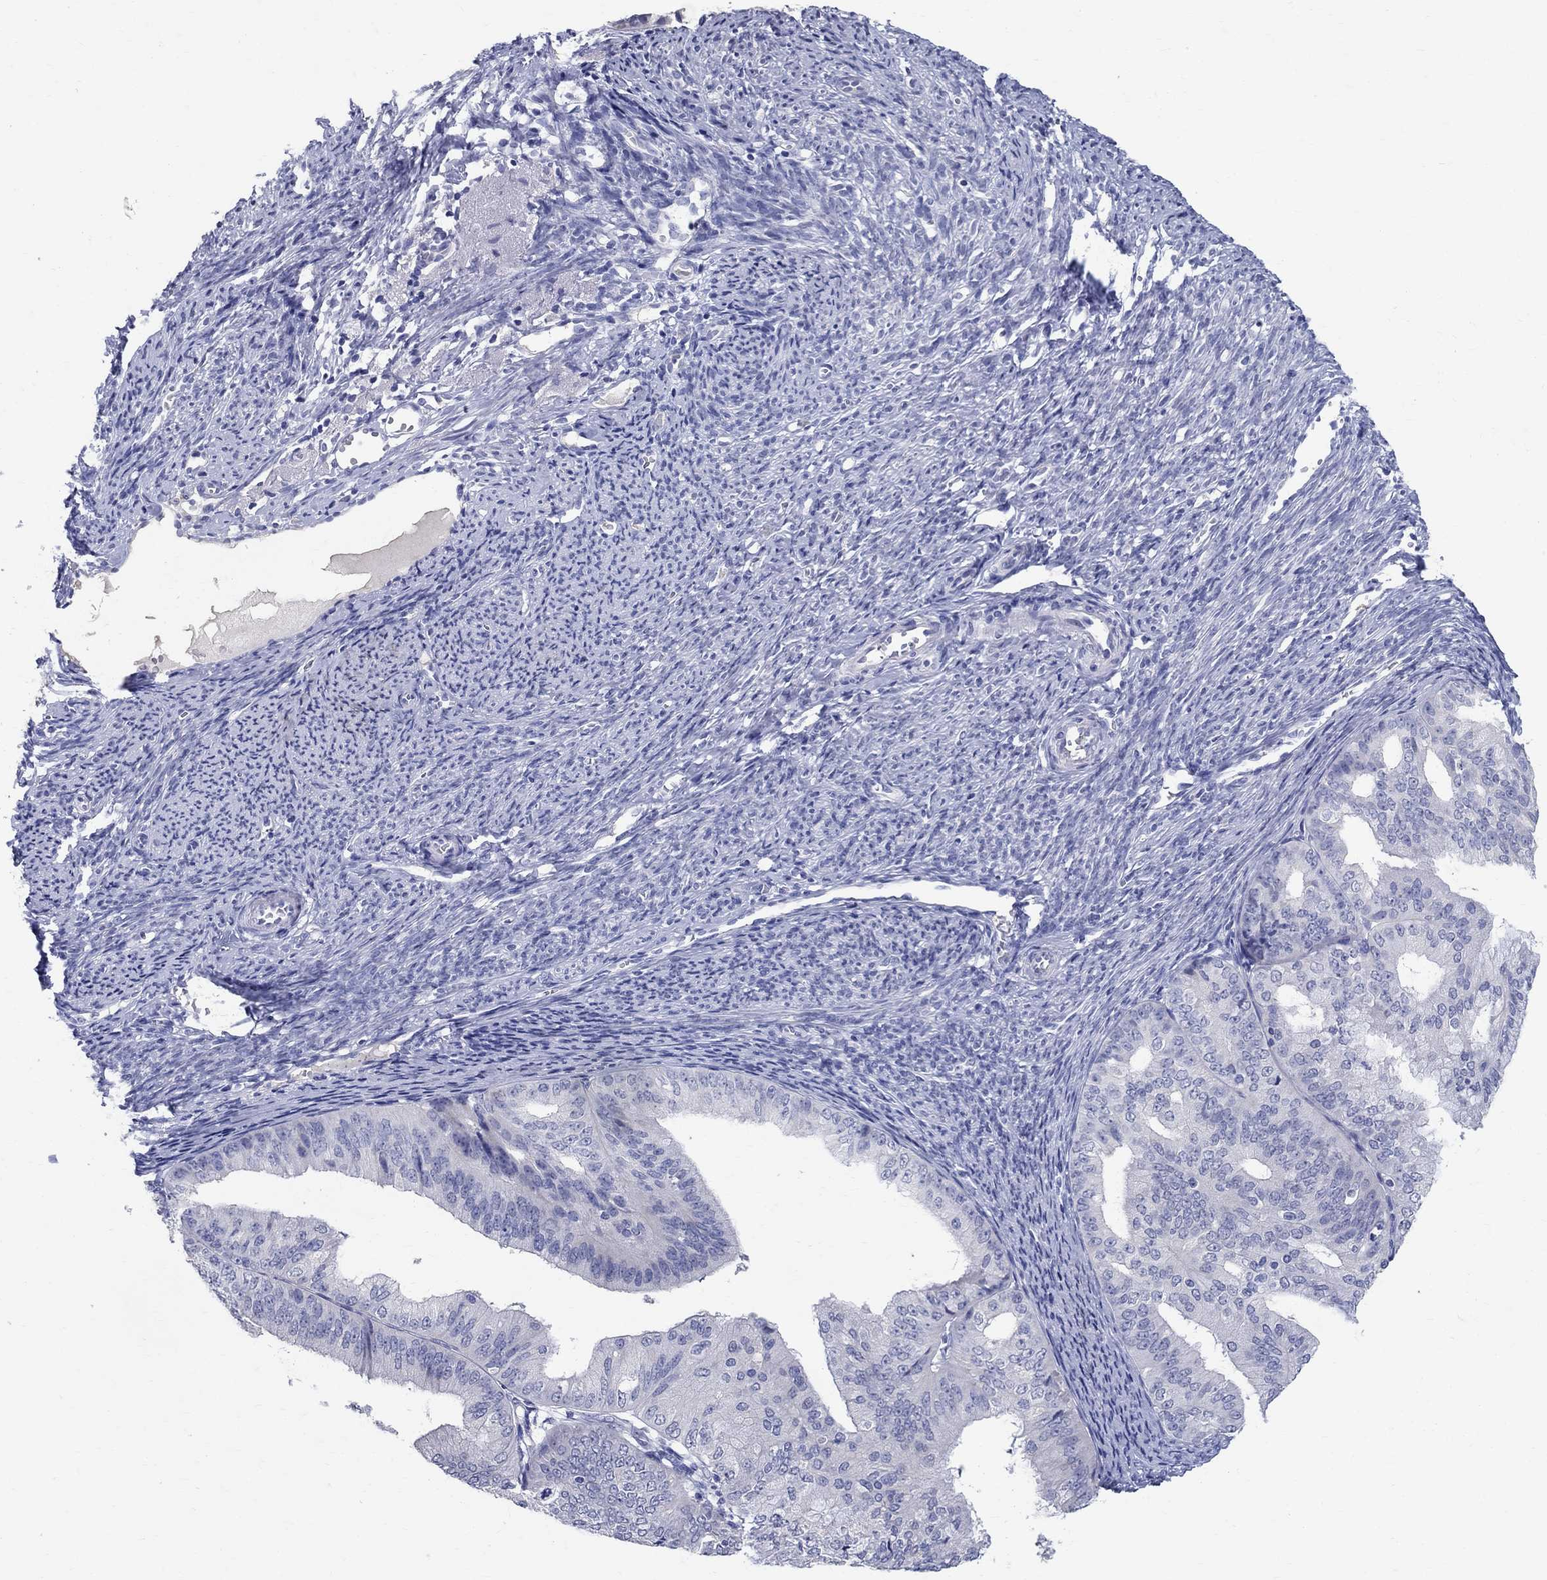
{"staining": {"intensity": "weak", "quantity": "<25%", "location": "nuclear"}, "tissue": "endometrial cancer", "cell_type": "Tumor cells", "image_type": "cancer", "snomed": [{"axis": "morphology", "description": "Adenocarcinoma, NOS"}, {"axis": "topography", "description": "Endometrium"}], "caption": "Immunohistochemistry of endometrial cancer shows no positivity in tumor cells.", "gene": "SOX2", "patient": {"sex": "female", "age": 63}}